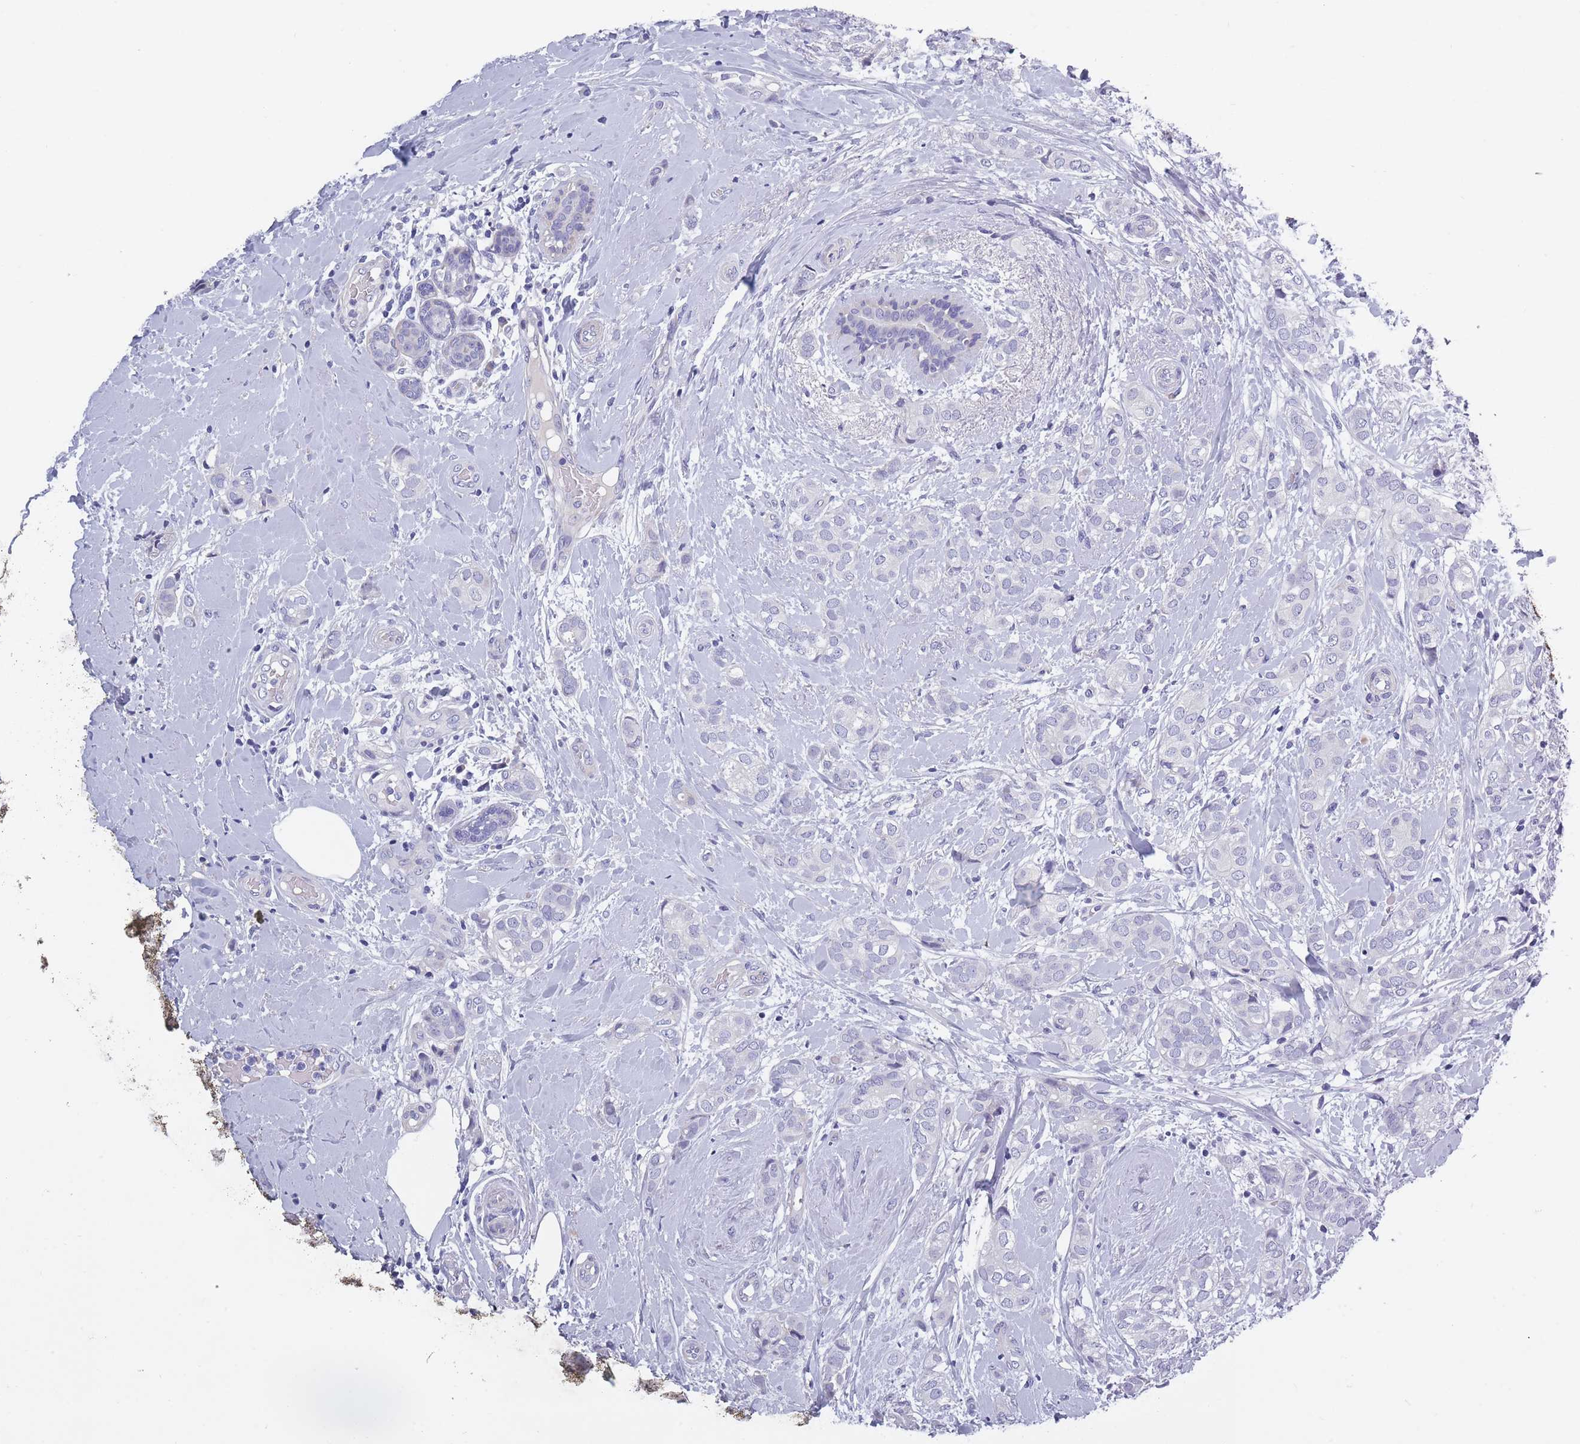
{"staining": {"intensity": "negative", "quantity": "none", "location": "none"}, "tissue": "breast cancer", "cell_type": "Tumor cells", "image_type": "cancer", "snomed": [{"axis": "morphology", "description": "Duct carcinoma"}, {"axis": "topography", "description": "Breast"}], "caption": "High power microscopy histopathology image of an immunohistochemistry photomicrograph of infiltrating ductal carcinoma (breast), revealing no significant staining in tumor cells. (DAB immunohistochemistry (IHC) with hematoxylin counter stain).", "gene": "OR4C5", "patient": {"sex": "female", "age": 73}}